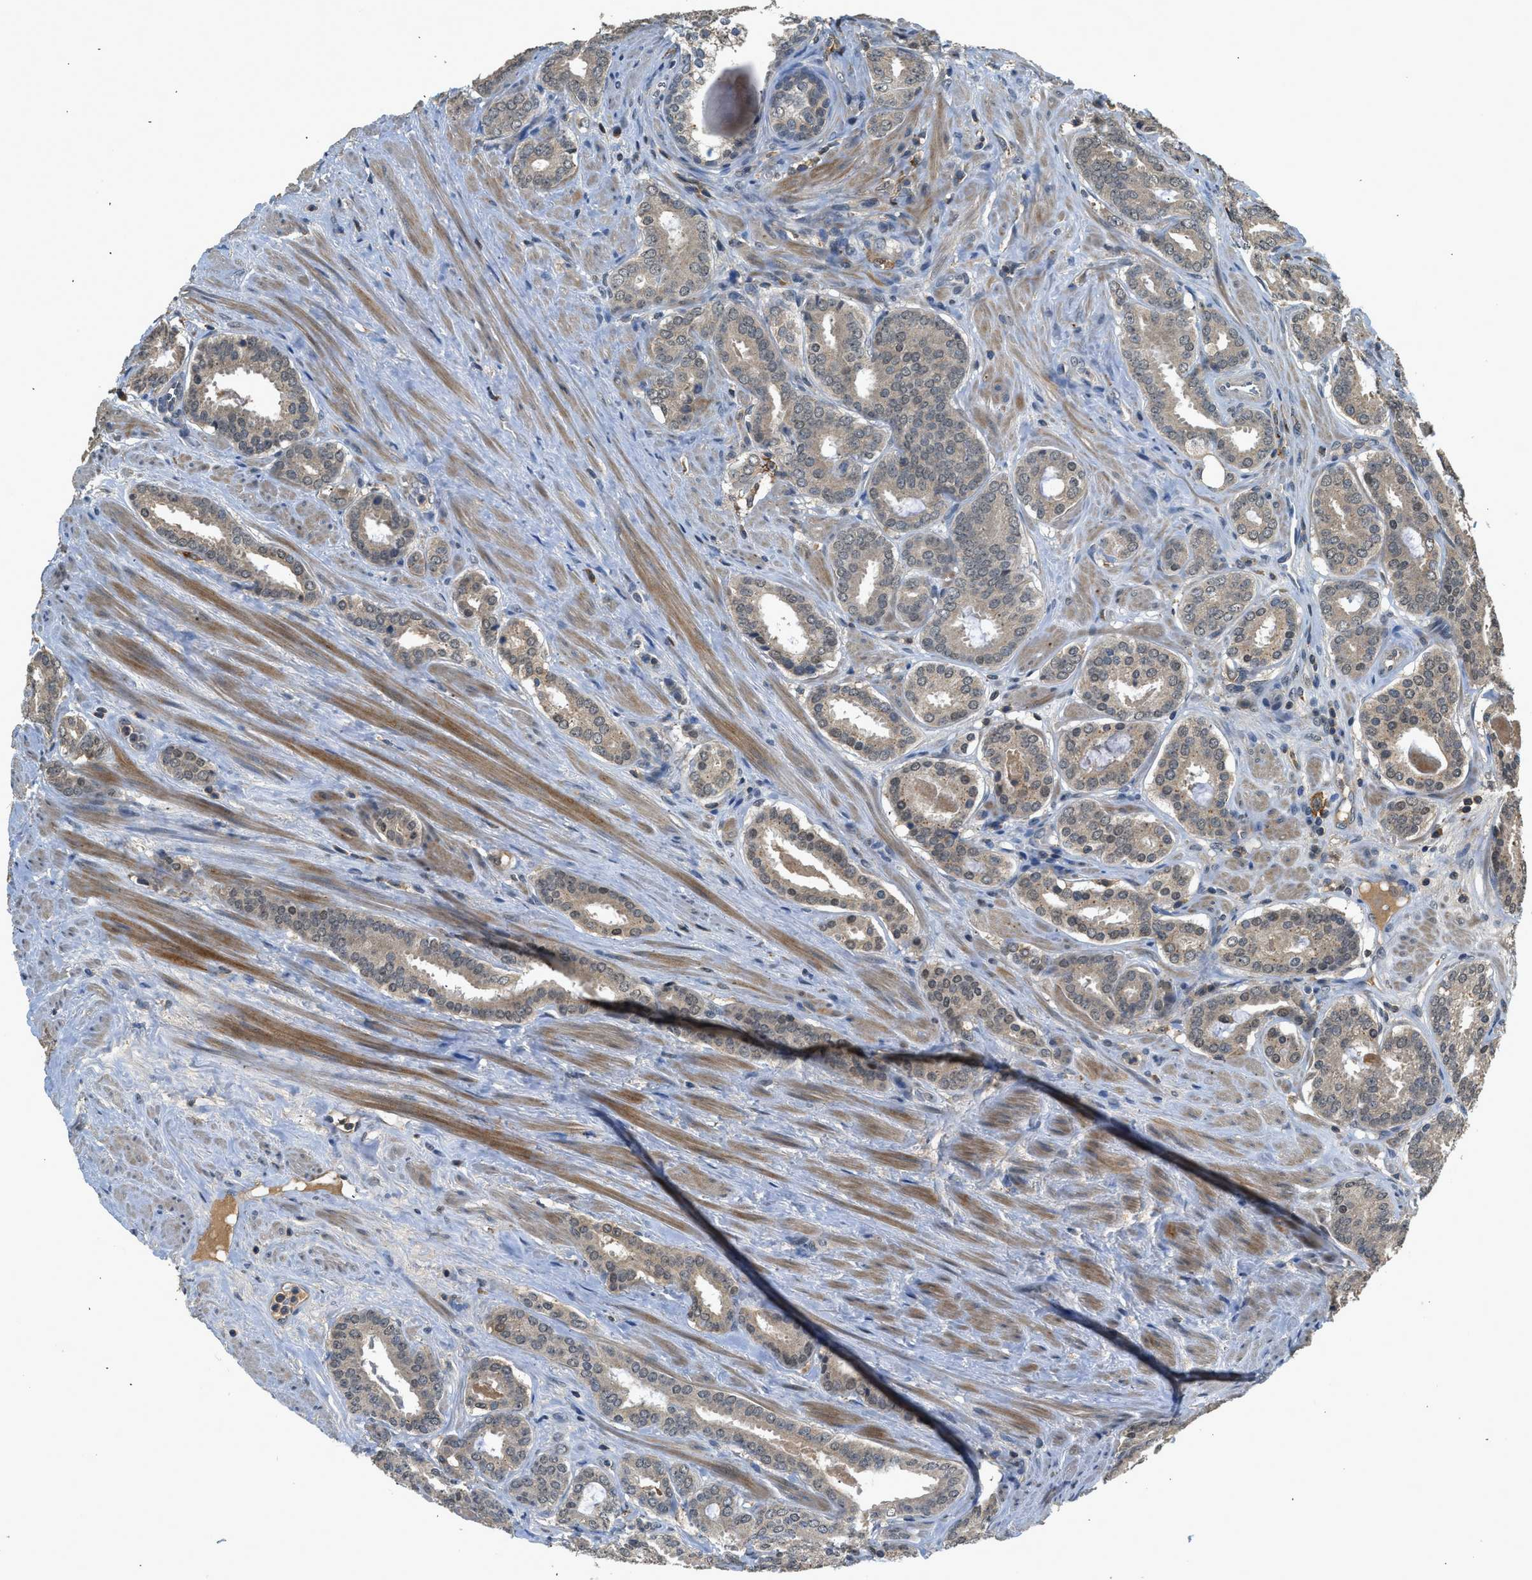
{"staining": {"intensity": "weak", "quantity": "25%-75%", "location": "cytoplasmic/membranous"}, "tissue": "prostate cancer", "cell_type": "Tumor cells", "image_type": "cancer", "snomed": [{"axis": "morphology", "description": "Adenocarcinoma, Low grade"}, {"axis": "topography", "description": "Prostate"}], "caption": "Immunohistochemistry image of neoplastic tissue: human prostate cancer (low-grade adenocarcinoma) stained using IHC demonstrates low levels of weak protein expression localized specifically in the cytoplasmic/membranous of tumor cells, appearing as a cytoplasmic/membranous brown color.", "gene": "SLC15A4", "patient": {"sex": "male", "age": 69}}